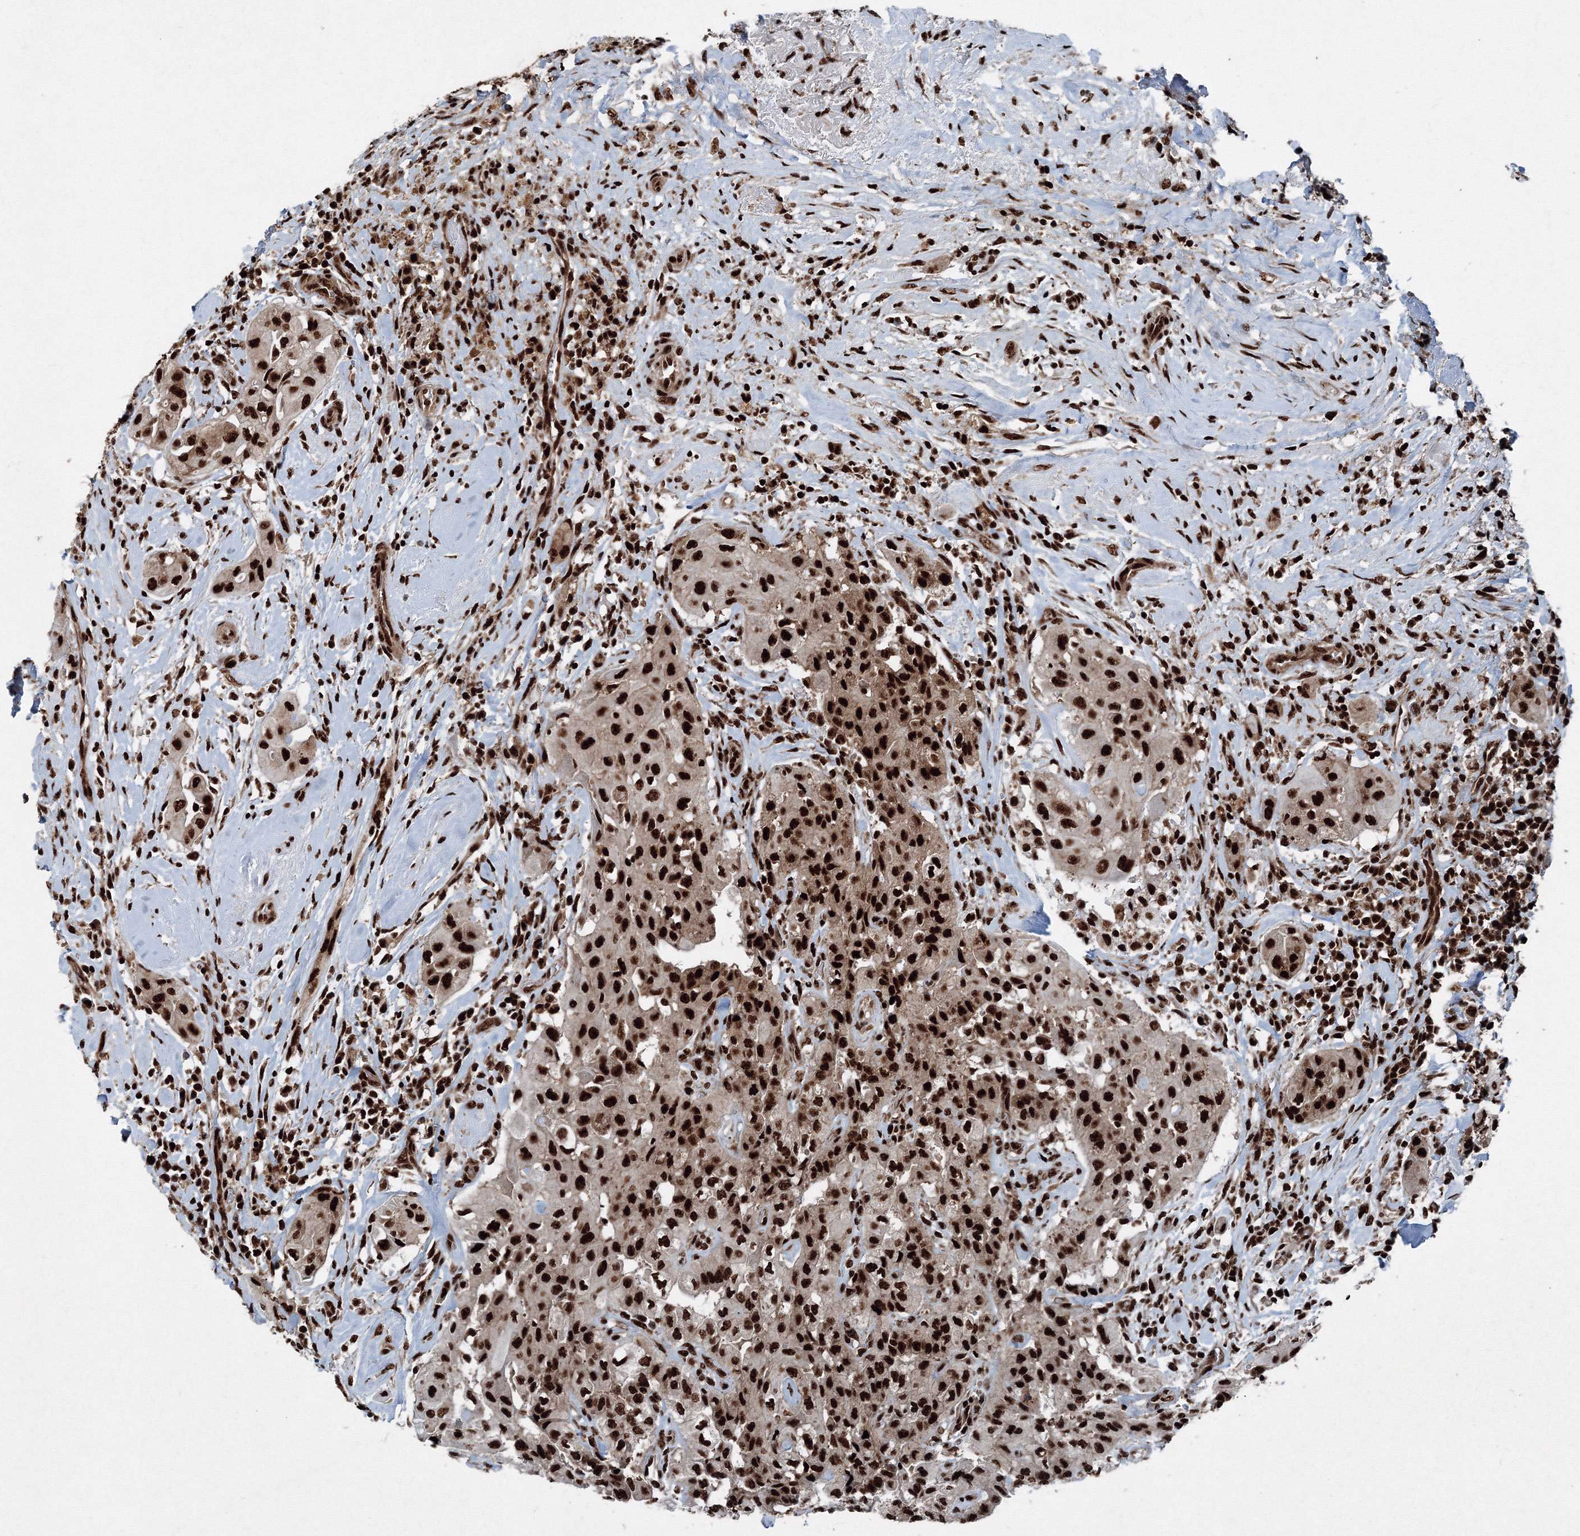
{"staining": {"intensity": "strong", "quantity": ">75%", "location": "nuclear"}, "tissue": "thyroid cancer", "cell_type": "Tumor cells", "image_type": "cancer", "snomed": [{"axis": "morphology", "description": "Papillary adenocarcinoma, NOS"}, {"axis": "topography", "description": "Thyroid gland"}], "caption": "Protein staining shows strong nuclear positivity in about >75% of tumor cells in thyroid cancer.", "gene": "SNRPC", "patient": {"sex": "female", "age": 59}}